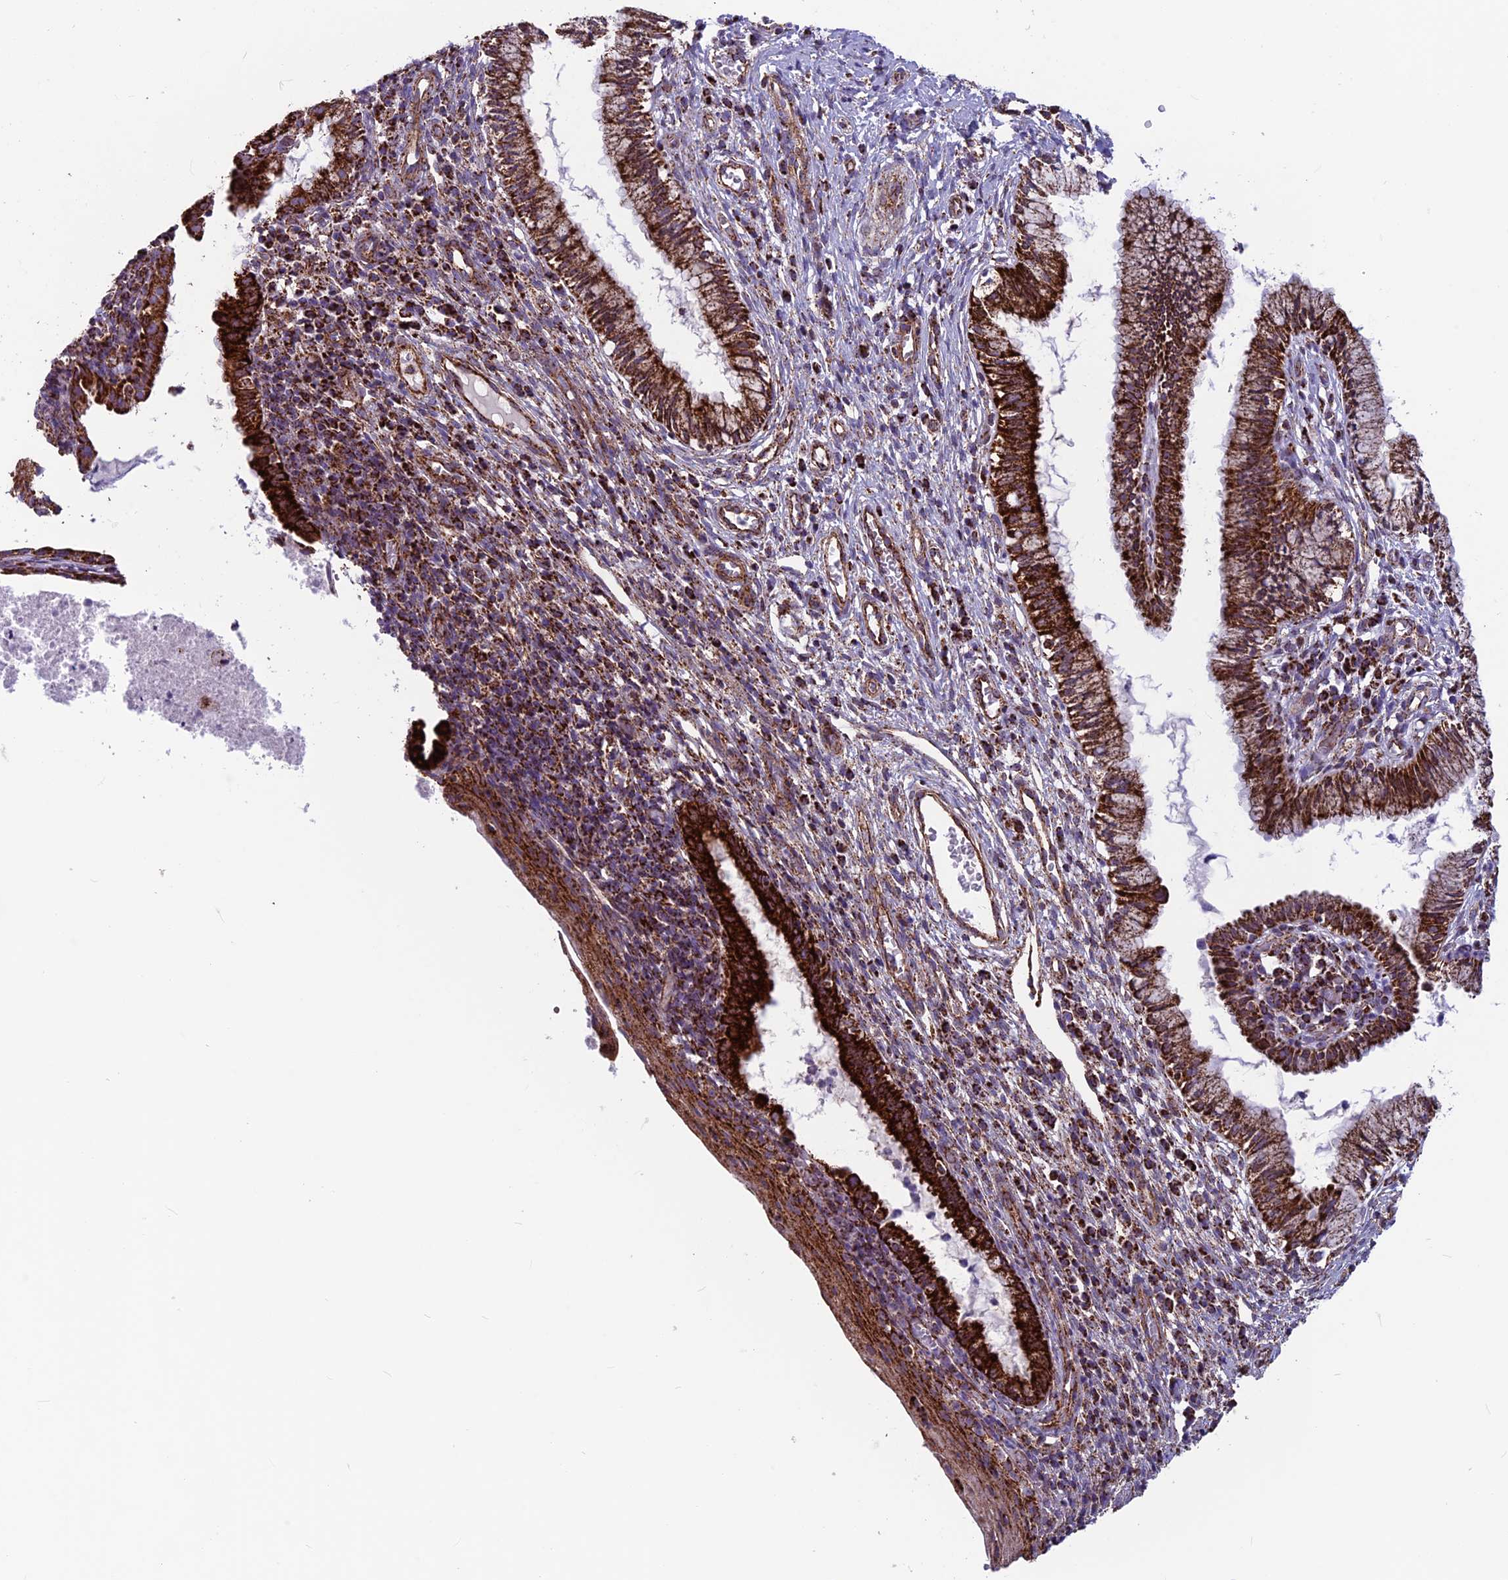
{"staining": {"intensity": "strong", "quantity": ">75%", "location": "cytoplasmic/membranous"}, "tissue": "cervix", "cell_type": "Glandular cells", "image_type": "normal", "snomed": [{"axis": "morphology", "description": "Normal tissue, NOS"}, {"axis": "topography", "description": "Cervix"}], "caption": "Immunohistochemical staining of unremarkable human cervix shows high levels of strong cytoplasmic/membranous staining in approximately >75% of glandular cells.", "gene": "MRPS18B", "patient": {"sex": "female", "age": 27}}